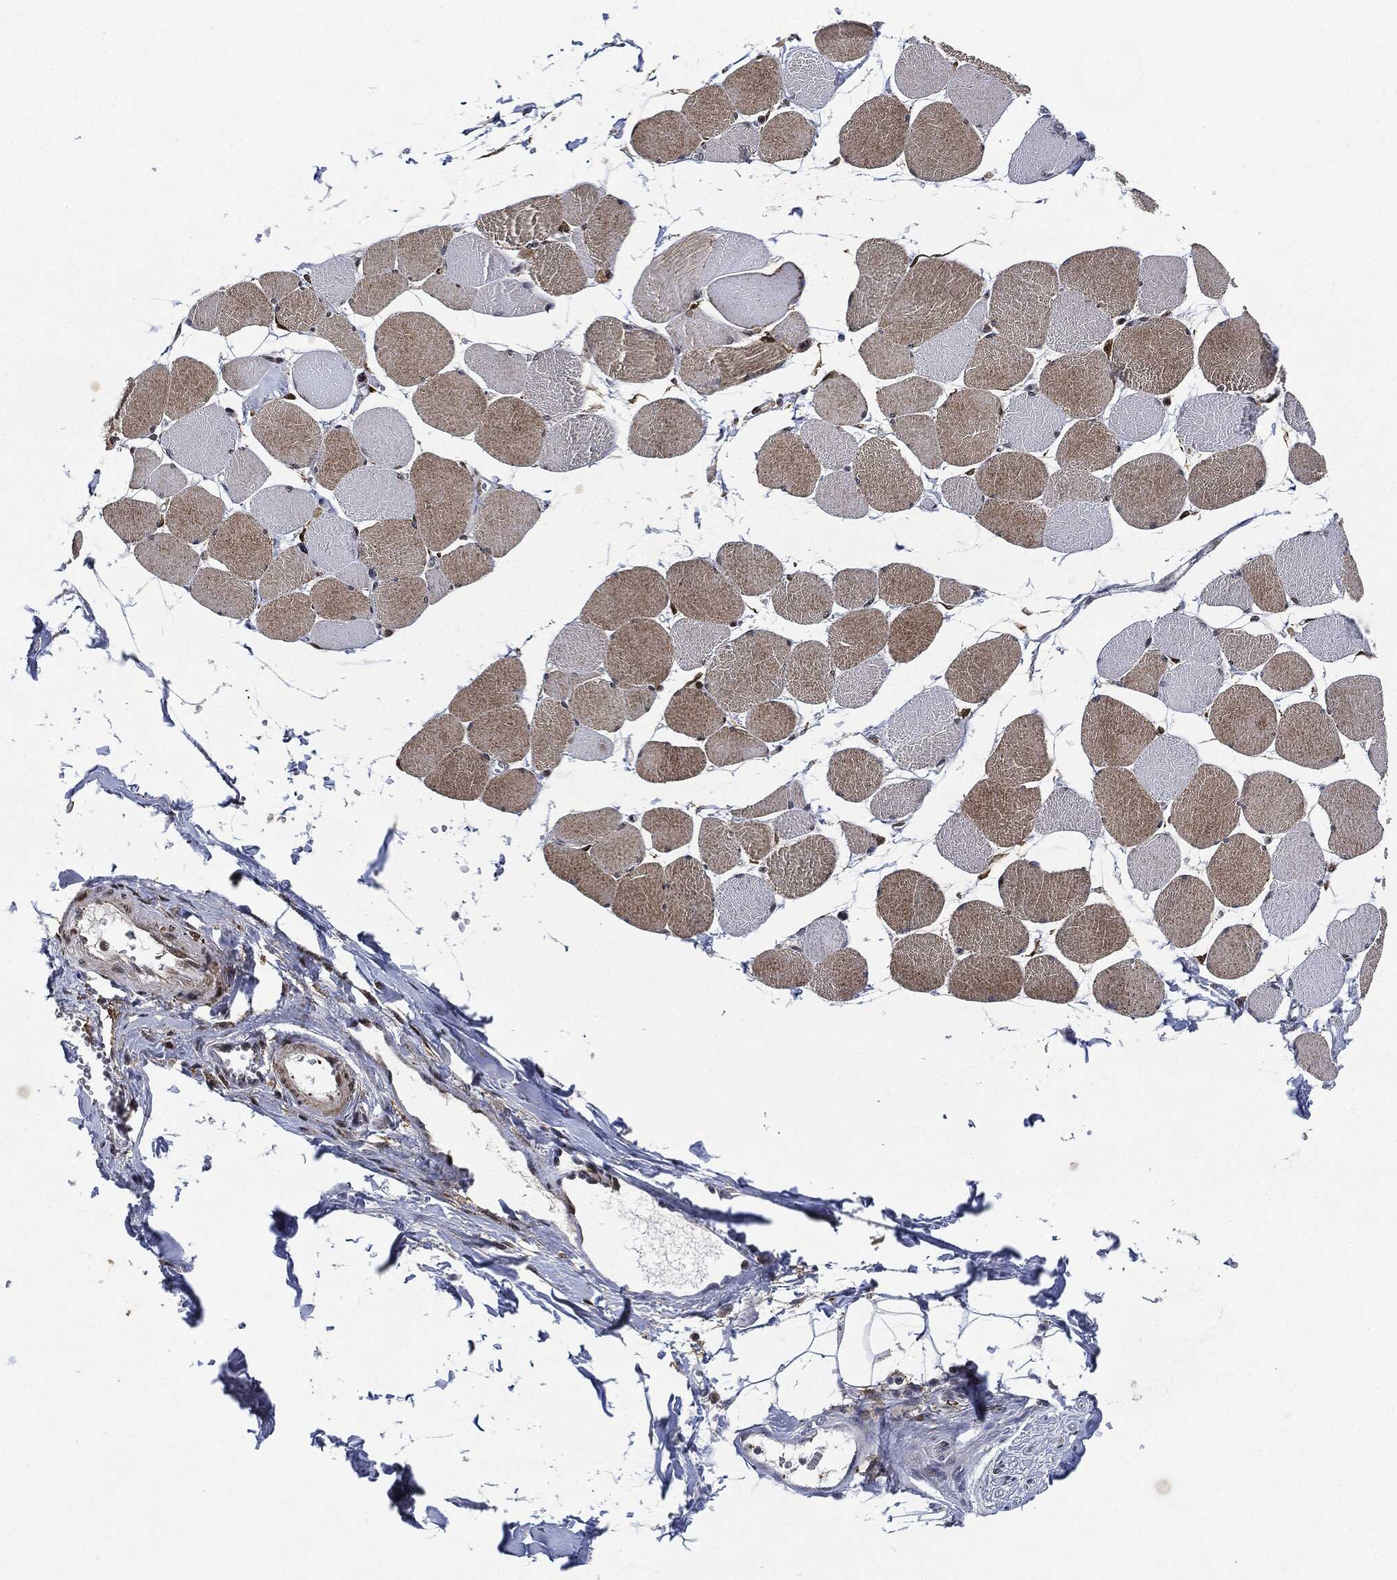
{"staining": {"intensity": "moderate", "quantity": "25%-75%", "location": "cytoplasmic/membranous"}, "tissue": "skeletal muscle", "cell_type": "Myocytes", "image_type": "normal", "snomed": [{"axis": "morphology", "description": "Normal tissue, NOS"}, {"axis": "topography", "description": "Skeletal muscle"}], "caption": "Immunohistochemical staining of unremarkable human skeletal muscle reveals 25%-75% levels of moderate cytoplasmic/membranous protein expression in approximately 25%-75% of myocytes.", "gene": "NANOS3", "patient": {"sex": "female", "age": 75}}